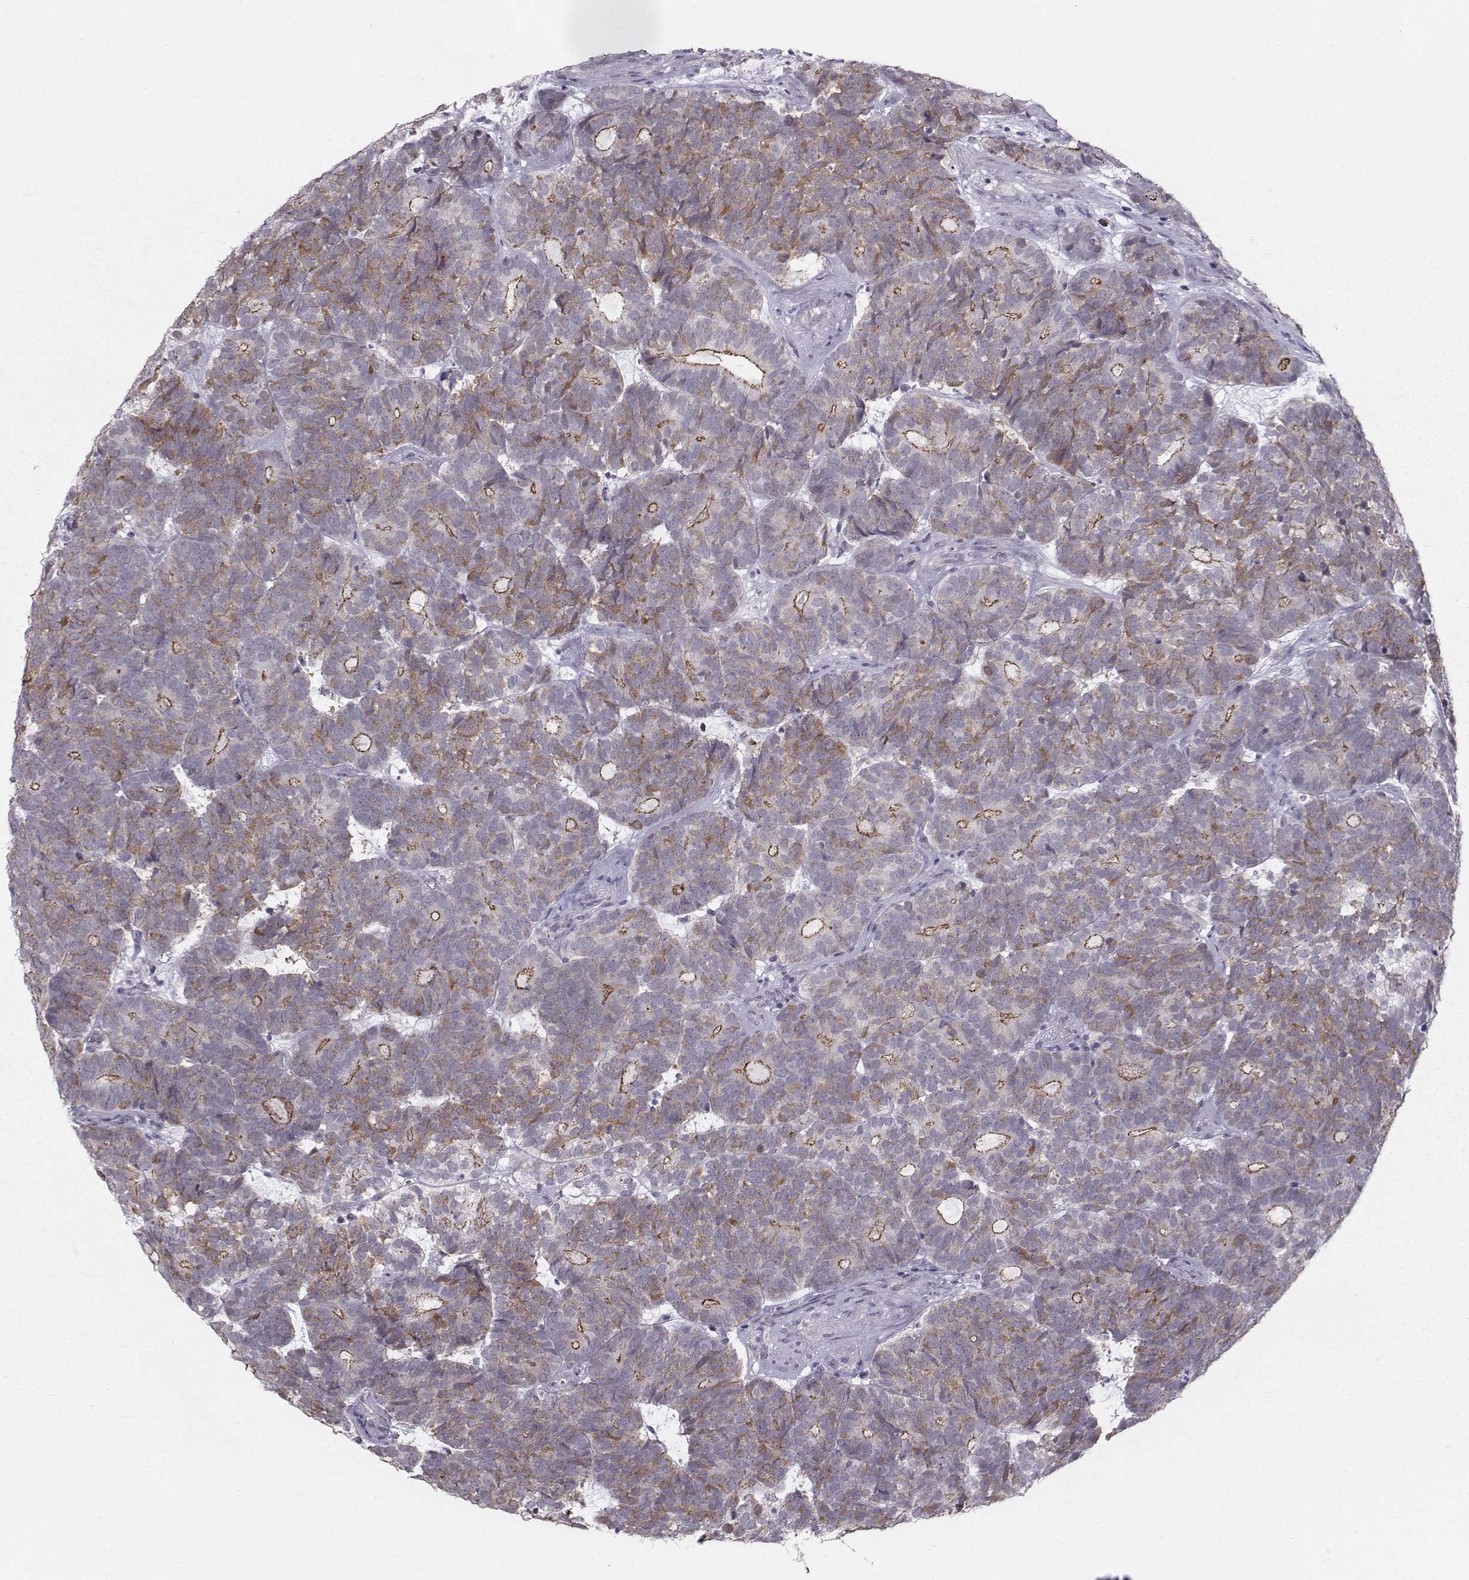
{"staining": {"intensity": "strong", "quantity": "<25%", "location": "cytoplasmic/membranous"}, "tissue": "head and neck cancer", "cell_type": "Tumor cells", "image_type": "cancer", "snomed": [{"axis": "morphology", "description": "Adenocarcinoma, NOS"}, {"axis": "topography", "description": "Head-Neck"}], "caption": "IHC (DAB) staining of head and neck adenocarcinoma exhibits strong cytoplasmic/membranous protein staining in about <25% of tumor cells.", "gene": "MAST1", "patient": {"sex": "female", "age": 81}}